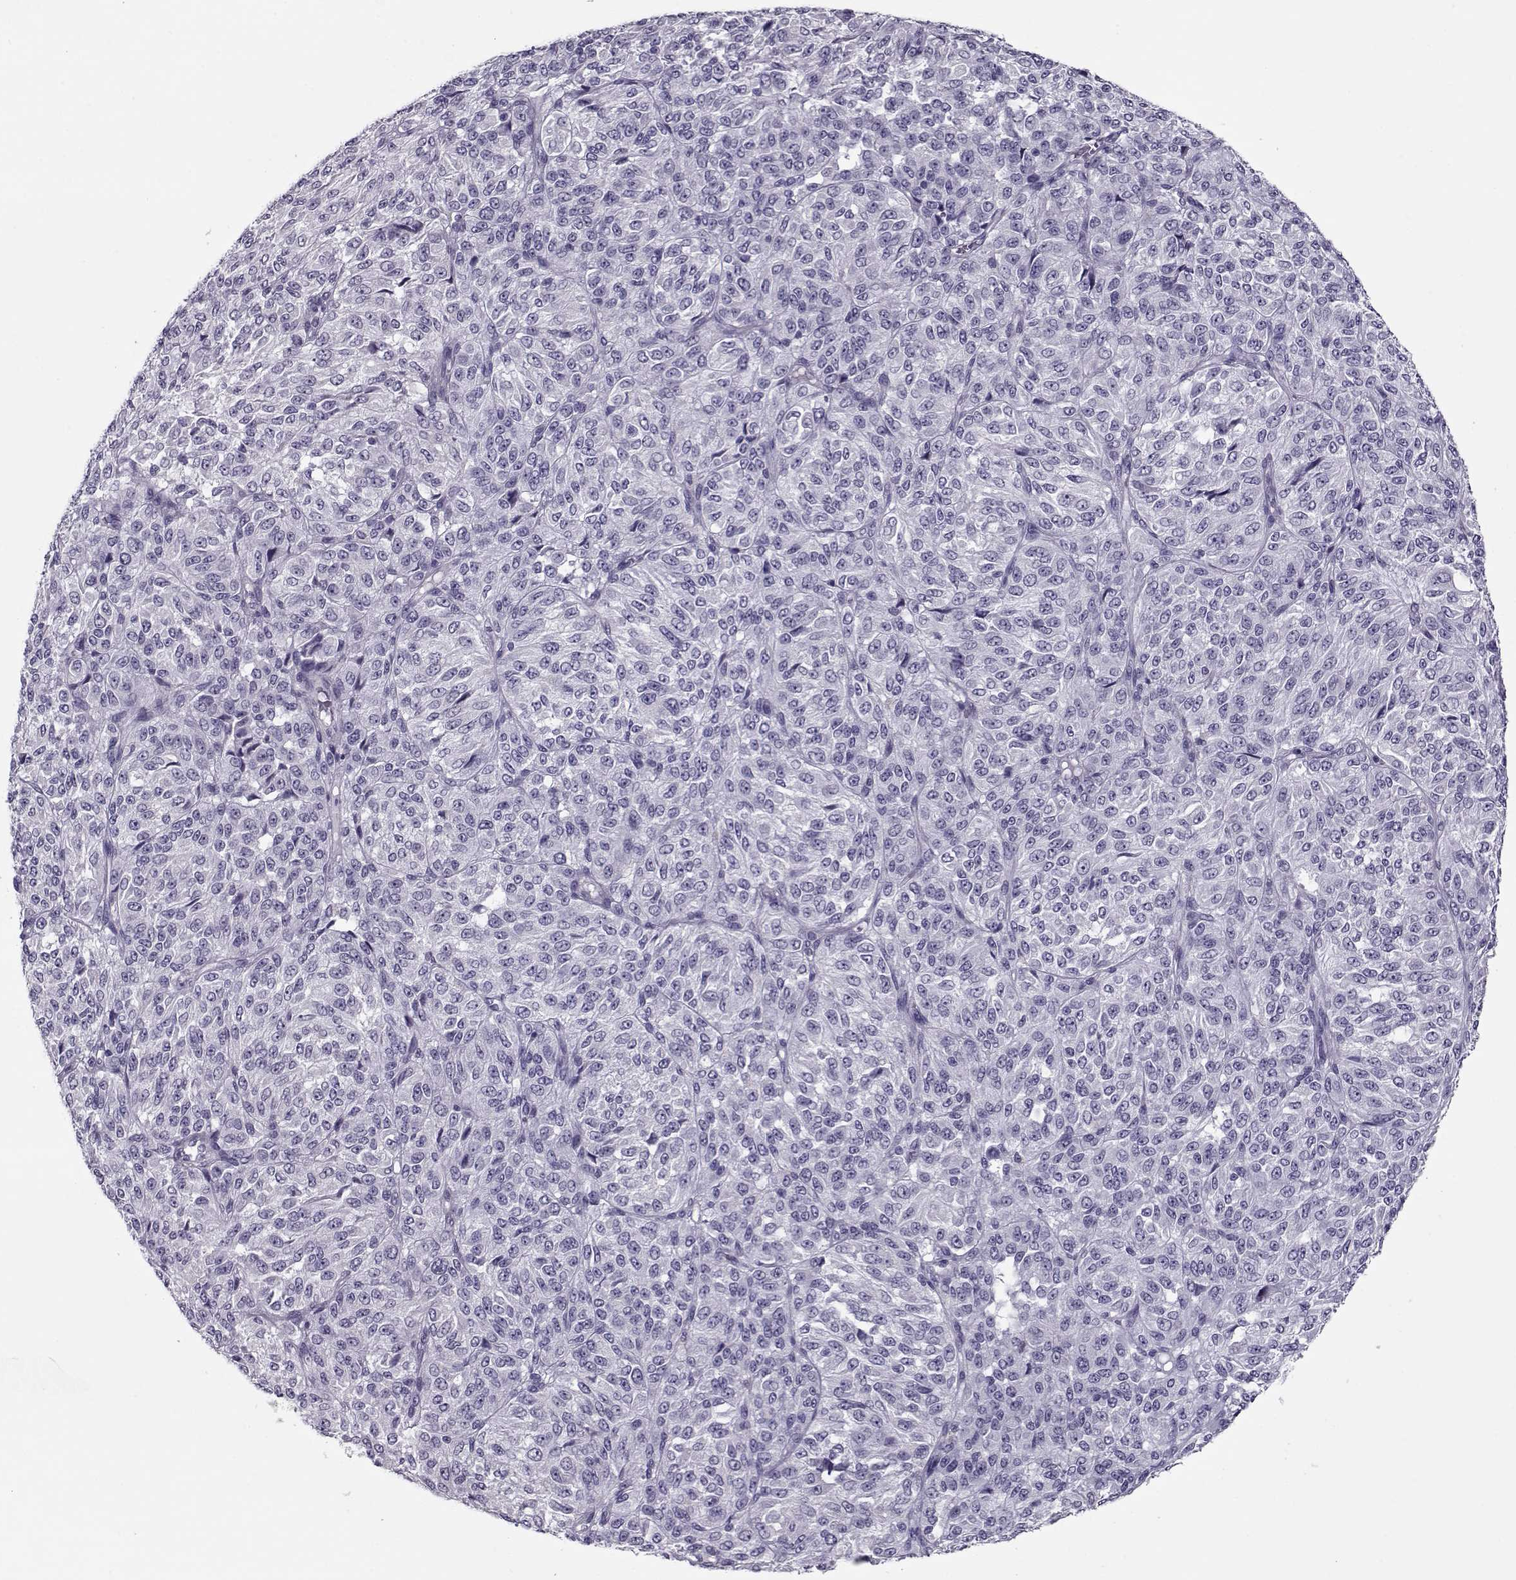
{"staining": {"intensity": "negative", "quantity": "none", "location": "none"}, "tissue": "melanoma", "cell_type": "Tumor cells", "image_type": "cancer", "snomed": [{"axis": "morphology", "description": "Malignant melanoma, Metastatic site"}, {"axis": "topography", "description": "Brain"}], "caption": "This is an immunohistochemistry (IHC) micrograph of human malignant melanoma (metastatic site). There is no staining in tumor cells.", "gene": "CIBAR1", "patient": {"sex": "female", "age": 56}}